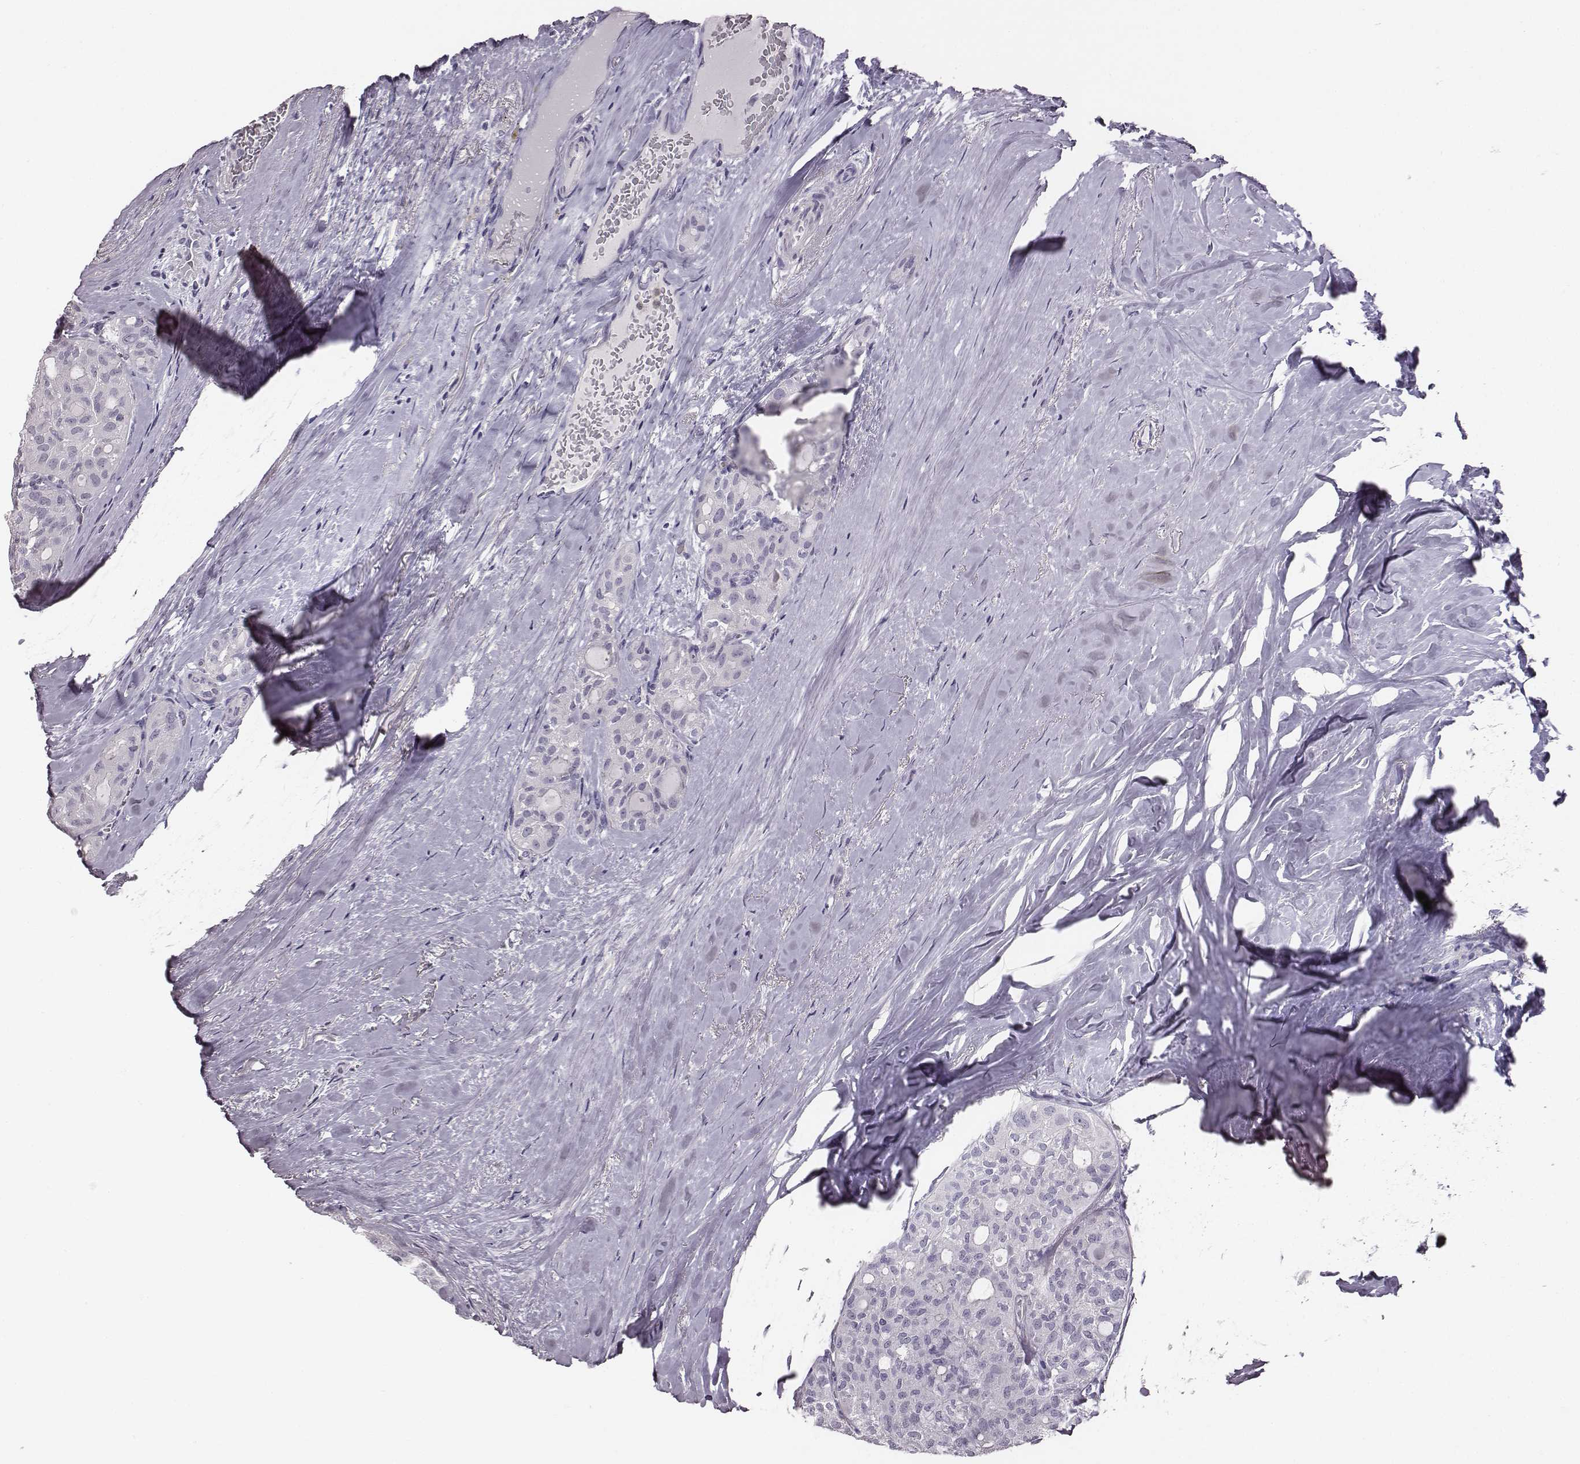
{"staining": {"intensity": "negative", "quantity": "none", "location": "none"}, "tissue": "thyroid cancer", "cell_type": "Tumor cells", "image_type": "cancer", "snomed": [{"axis": "morphology", "description": "Follicular adenoma carcinoma, NOS"}, {"axis": "topography", "description": "Thyroid gland"}], "caption": "Immunohistochemistry photomicrograph of neoplastic tissue: follicular adenoma carcinoma (thyroid) stained with DAB reveals no significant protein positivity in tumor cells.", "gene": "ADAM7", "patient": {"sex": "male", "age": 75}}